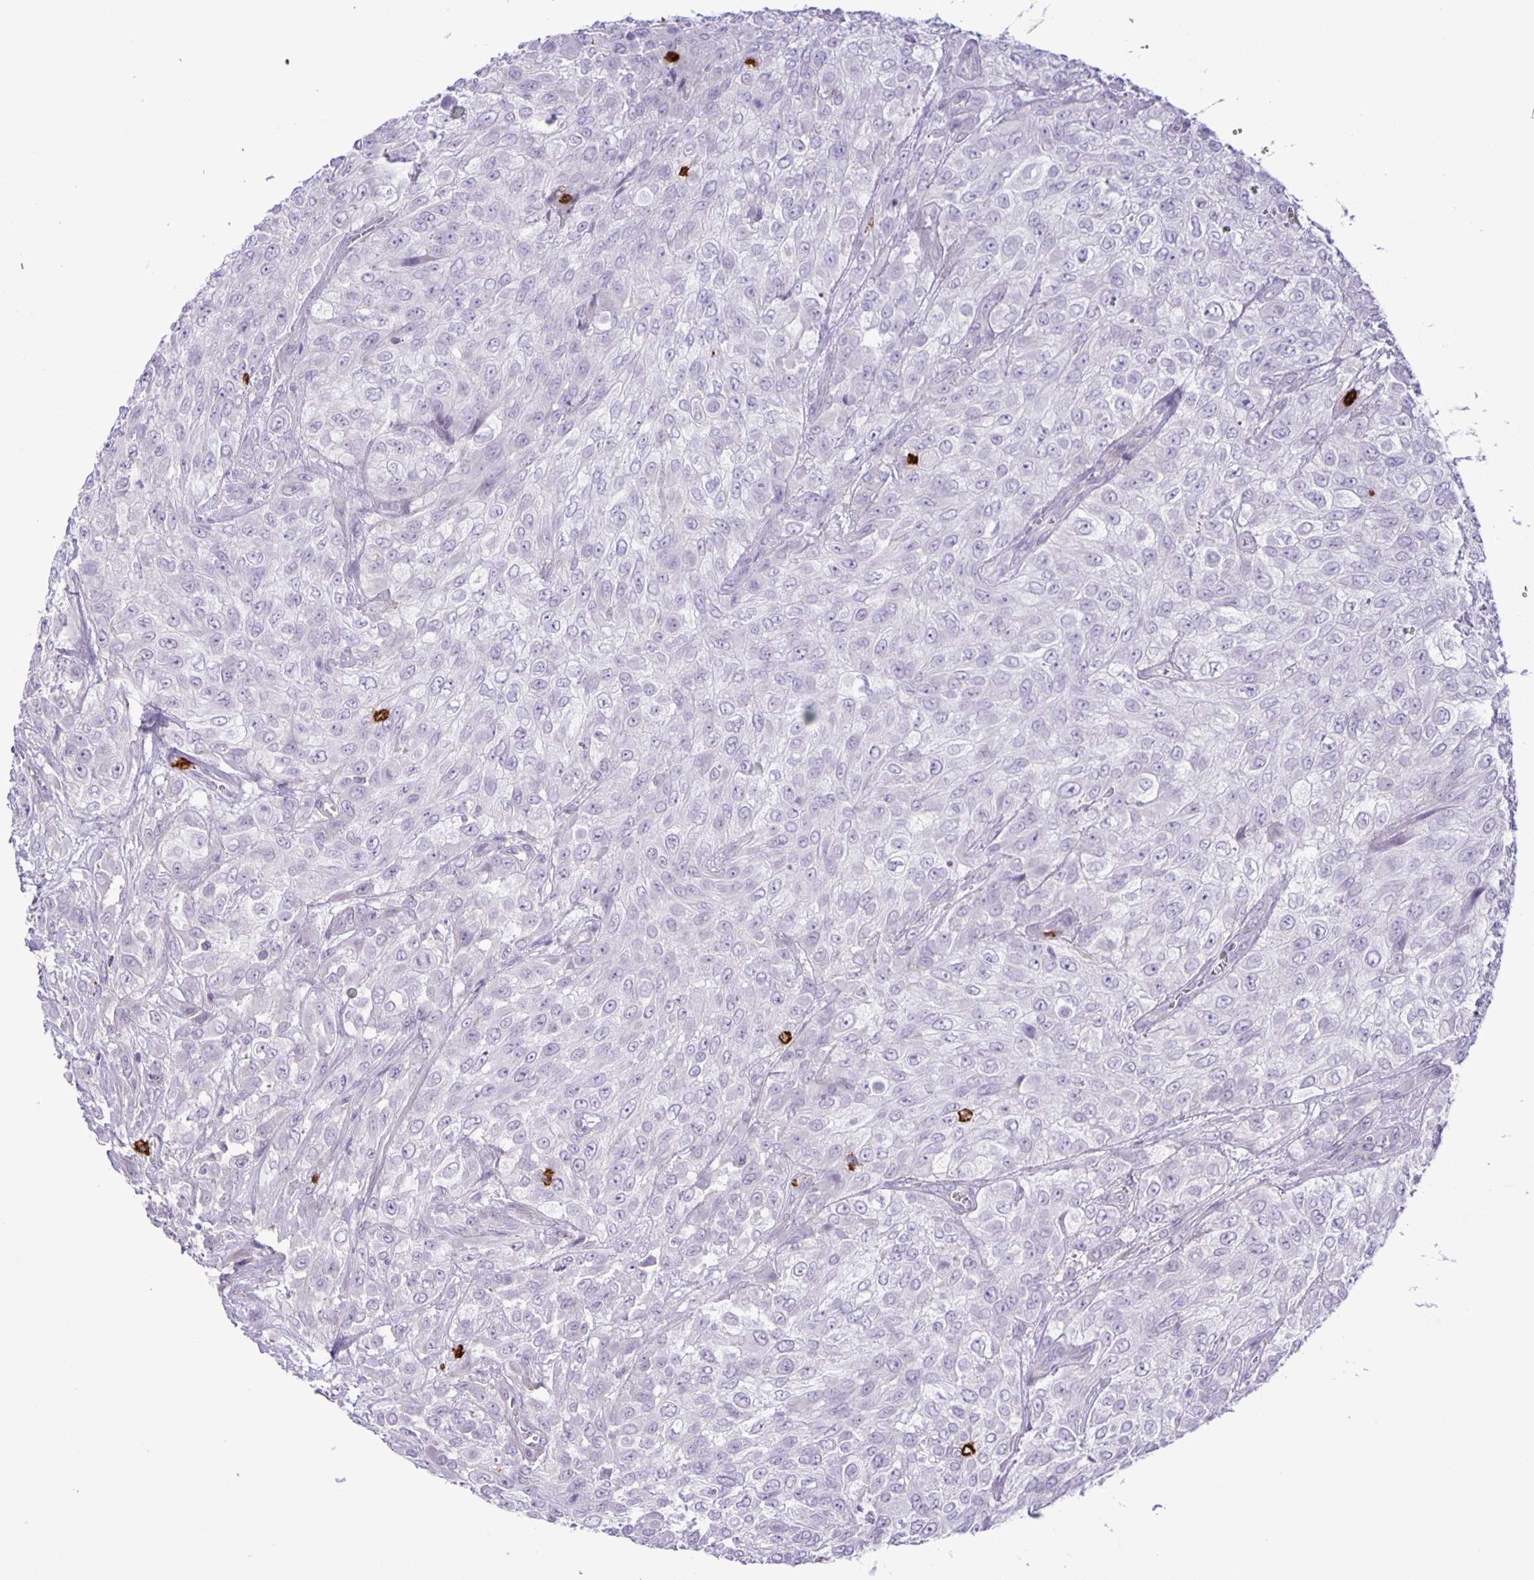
{"staining": {"intensity": "negative", "quantity": "none", "location": "none"}, "tissue": "urothelial cancer", "cell_type": "Tumor cells", "image_type": "cancer", "snomed": [{"axis": "morphology", "description": "Urothelial carcinoma, High grade"}, {"axis": "topography", "description": "Urinary bladder"}], "caption": "High-grade urothelial carcinoma stained for a protein using immunohistochemistry displays no positivity tumor cells.", "gene": "ADCK1", "patient": {"sex": "male", "age": 57}}